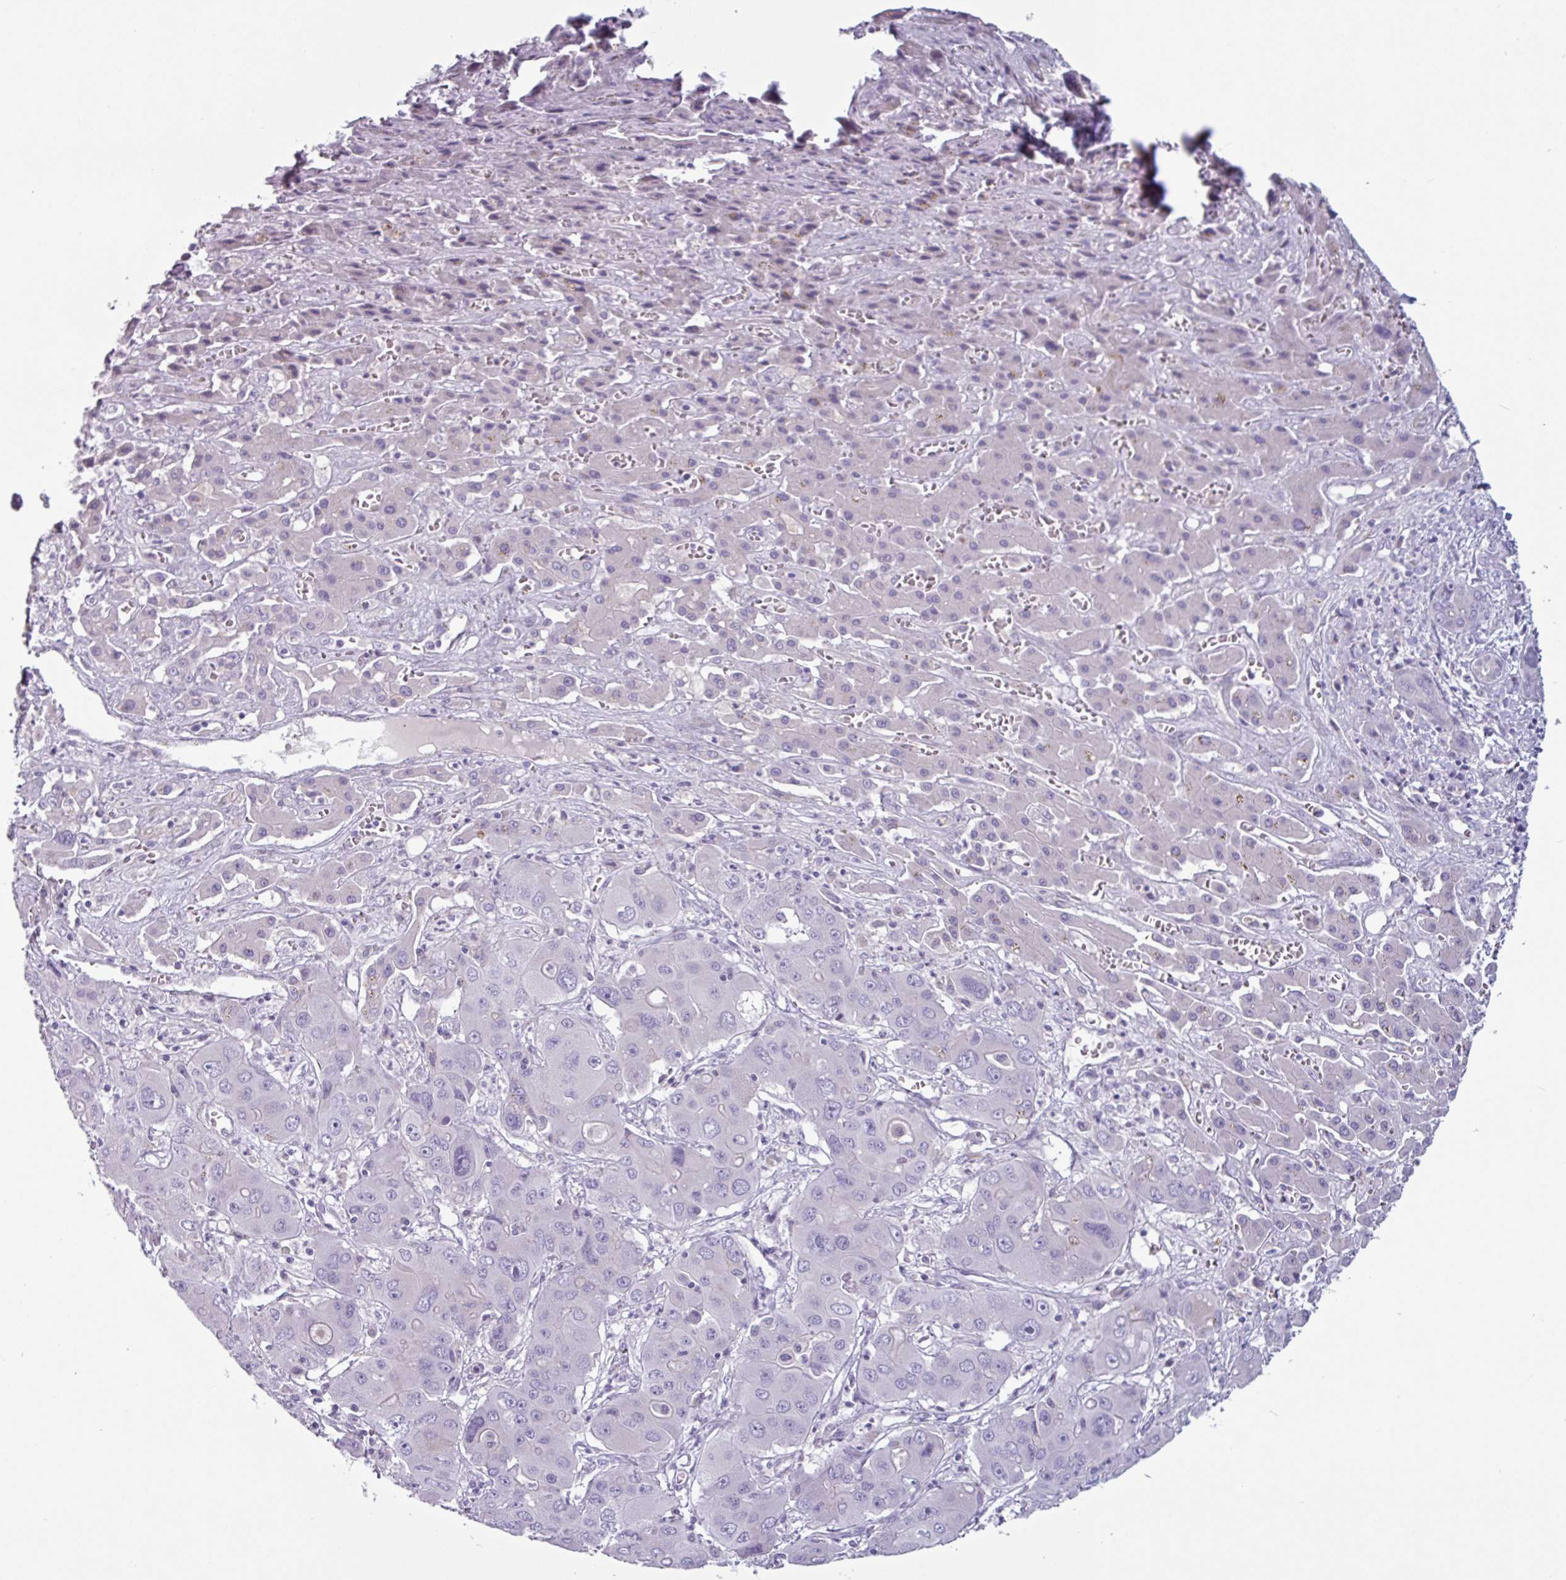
{"staining": {"intensity": "negative", "quantity": "none", "location": "none"}, "tissue": "liver cancer", "cell_type": "Tumor cells", "image_type": "cancer", "snomed": [{"axis": "morphology", "description": "Cholangiocarcinoma"}, {"axis": "topography", "description": "Liver"}], "caption": "A histopathology image of liver cancer (cholangiocarcinoma) stained for a protein demonstrates no brown staining in tumor cells. (DAB (3,3'-diaminobenzidine) immunohistochemistry (IHC) with hematoxylin counter stain).", "gene": "ADGRE1", "patient": {"sex": "male", "age": 67}}